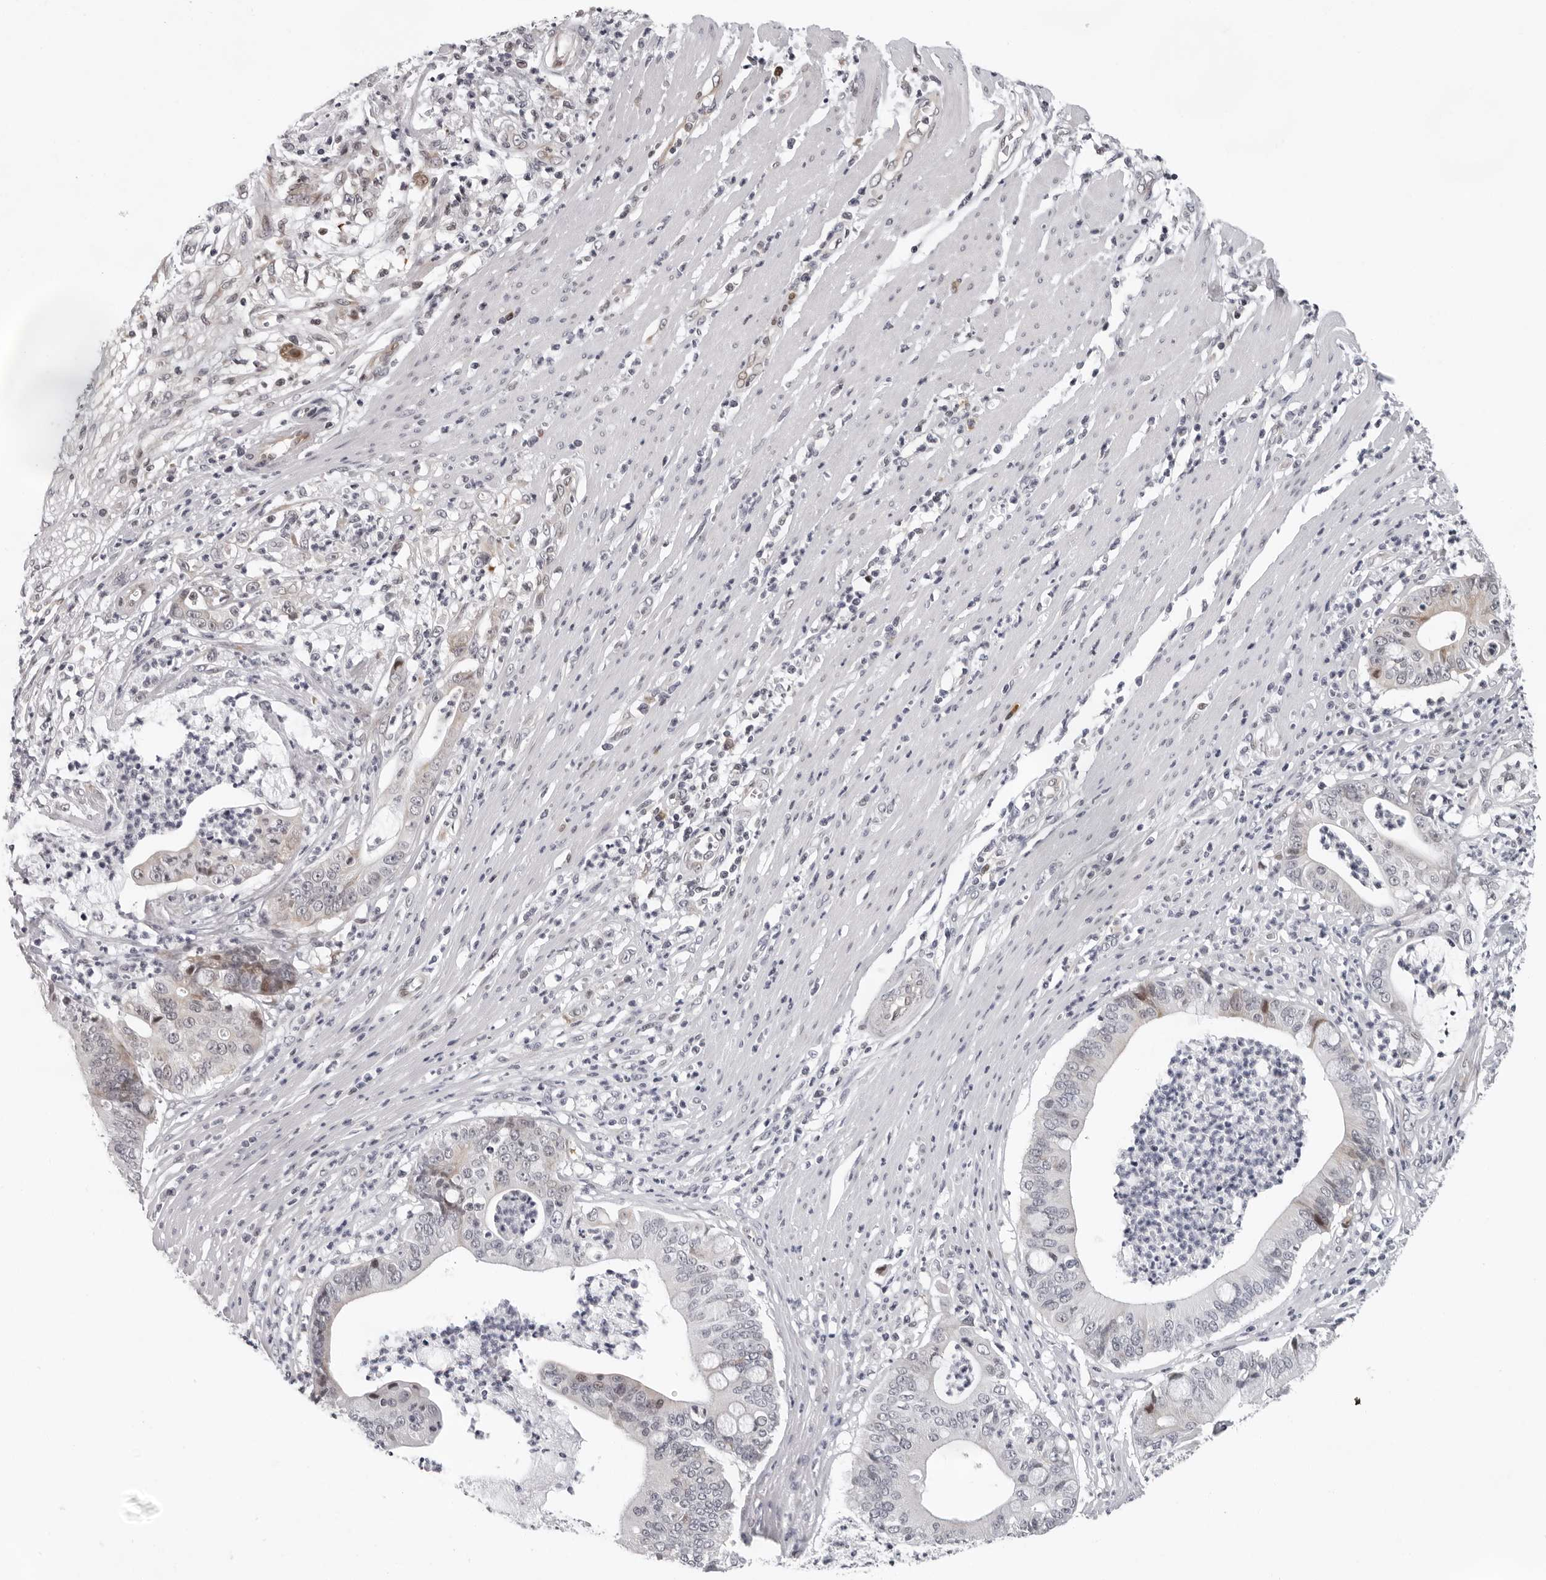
{"staining": {"intensity": "negative", "quantity": "none", "location": "none"}, "tissue": "pancreatic cancer", "cell_type": "Tumor cells", "image_type": "cancer", "snomed": [{"axis": "morphology", "description": "Adenocarcinoma, NOS"}, {"axis": "topography", "description": "Pancreas"}], "caption": "This is an IHC photomicrograph of adenocarcinoma (pancreatic). There is no staining in tumor cells.", "gene": "PIP4K2C", "patient": {"sex": "male", "age": 69}}